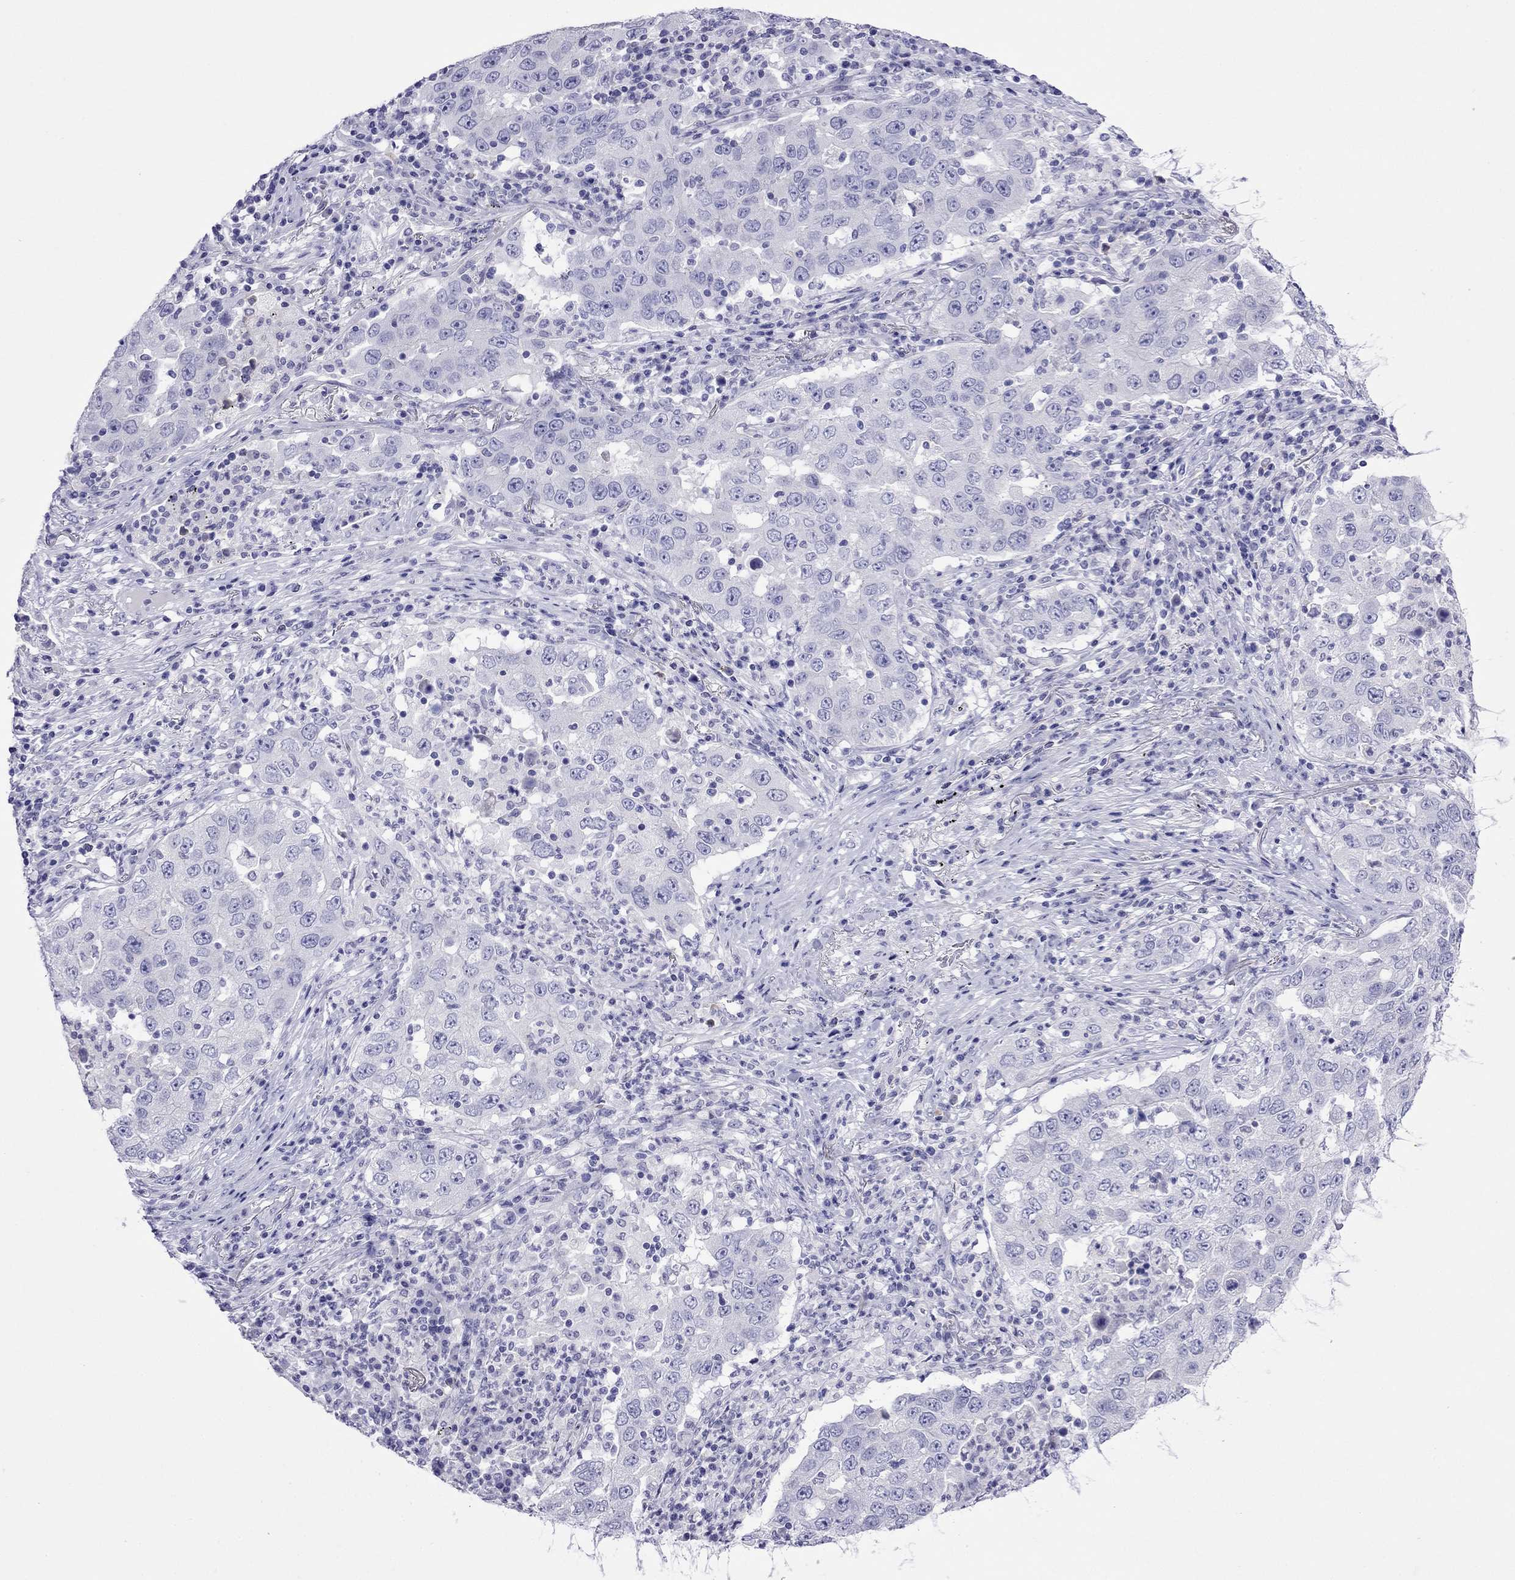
{"staining": {"intensity": "negative", "quantity": "none", "location": "none"}, "tissue": "lung cancer", "cell_type": "Tumor cells", "image_type": "cancer", "snomed": [{"axis": "morphology", "description": "Adenocarcinoma, NOS"}, {"axis": "topography", "description": "Lung"}], "caption": "There is no significant positivity in tumor cells of lung adenocarcinoma. (Immunohistochemistry (ihc), brightfield microscopy, high magnification).", "gene": "PCDHA6", "patient": {"sex": "male", "age": 73}}